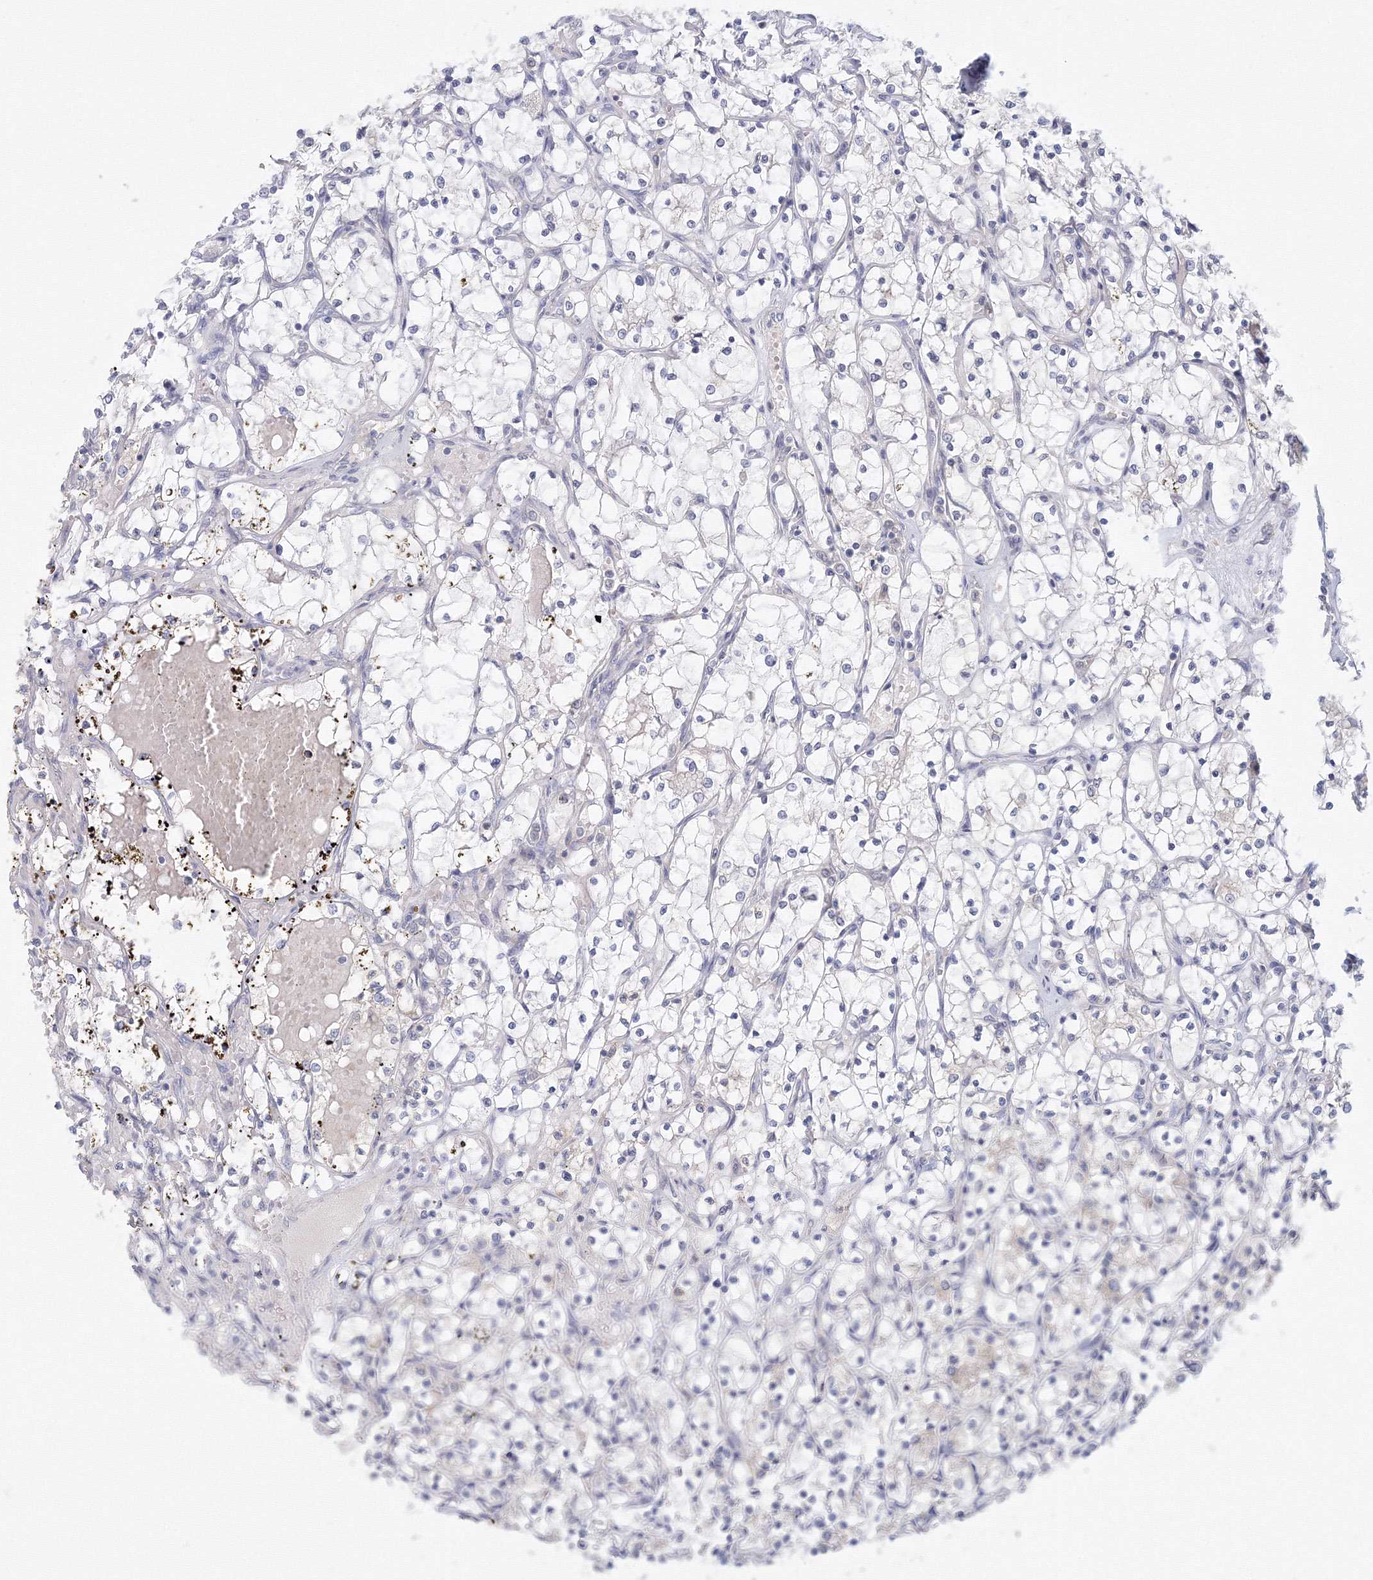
{"staining": {"intensity": "negative", "quantity": "none", "location": "none"}, "tissue": "renal cancer", "cell_type": "Tumor cells", "image_type": "cancer", "snomed": [{"axis": "morphology", "description": "Adenocarcinoma, NOS"}, {"axis": "topography", "description": "Kidney"}], "caption": "Tumor cells are negative for protein expression in human renal adenocarcinoma. (DAB immunohistochemistry, high magnification).", "gene": "TACC2", "patient": {"sex": "female", "age": 69}}